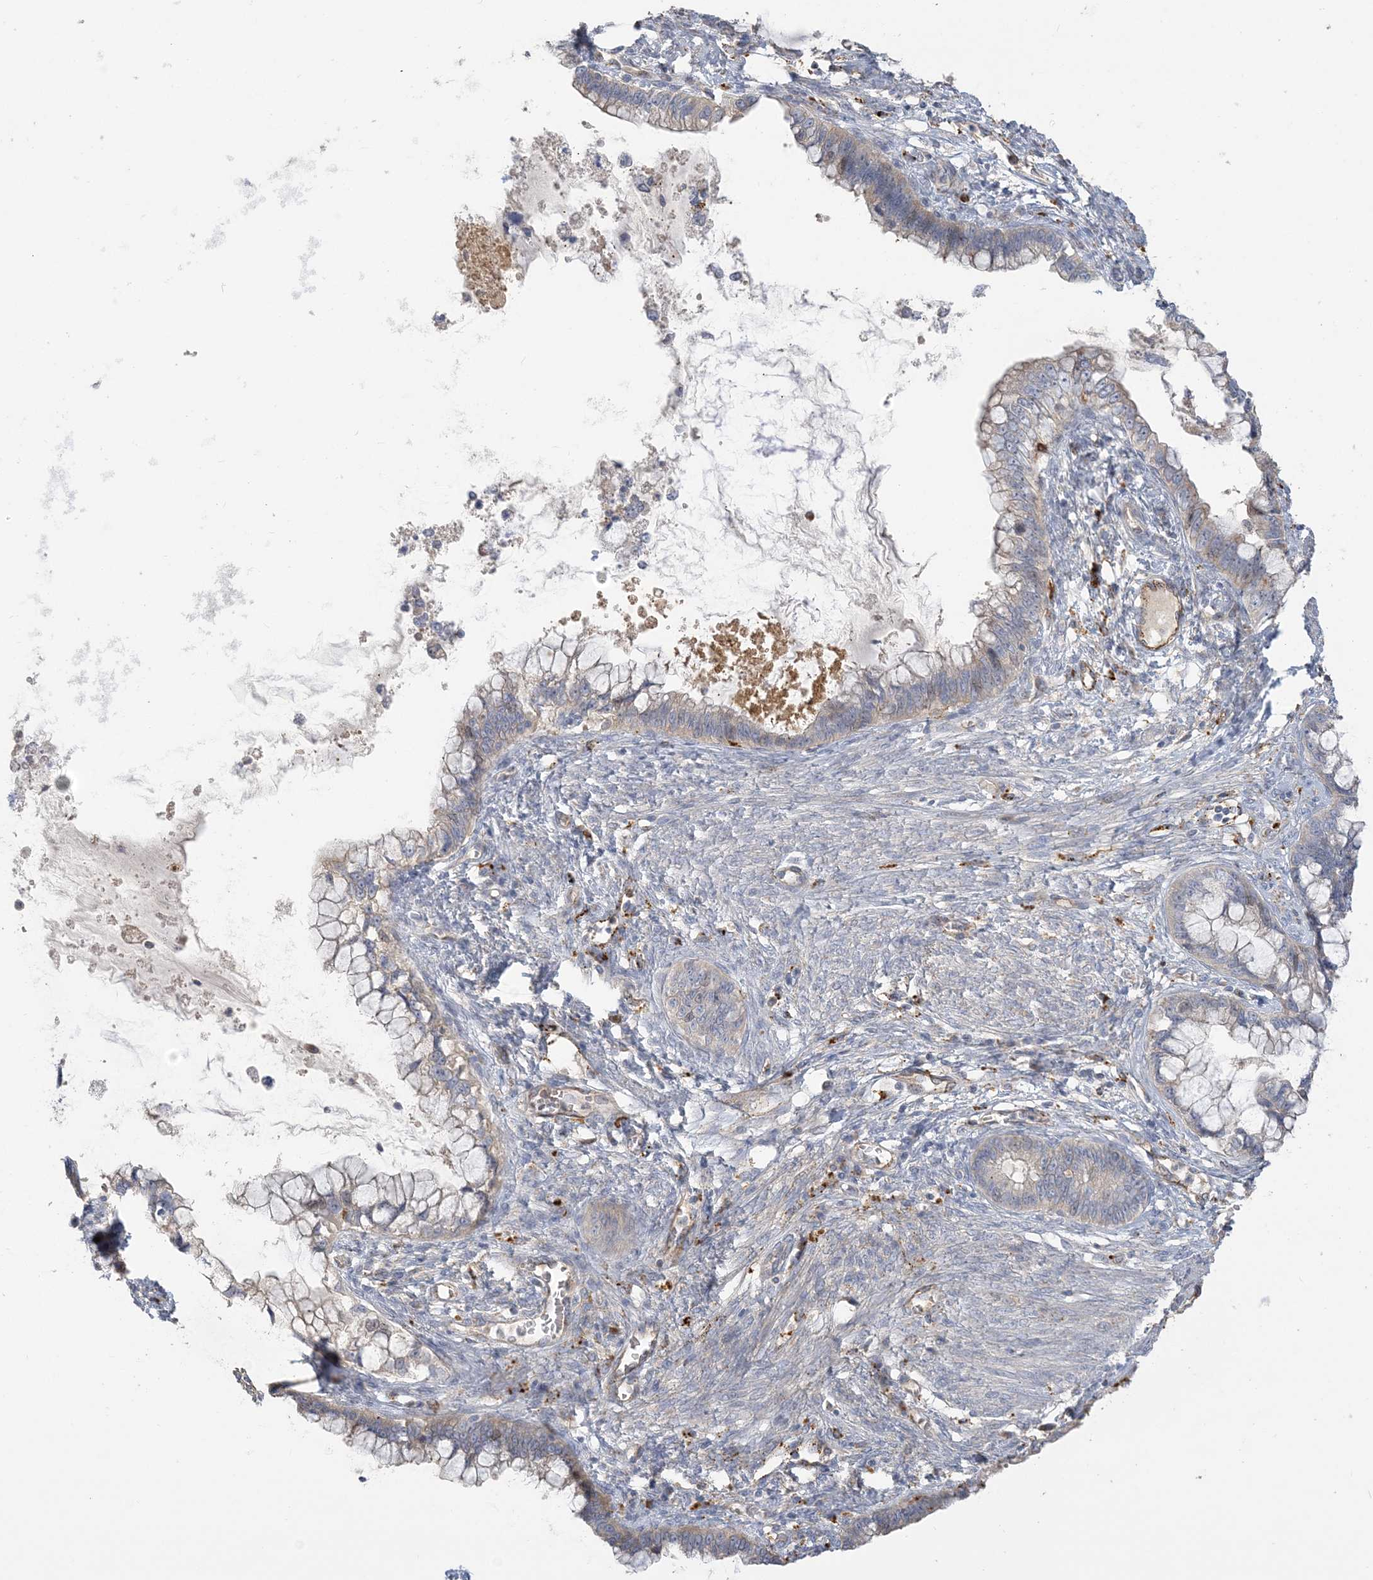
{"staining": {"intensity": "weak", "quantity": "<25%", "location": "cytoplasmic/membranous,nuclear"}, "tissue": "cervical cancer", "cell_type": "Tumor cells", "image_type": "cancer", "snomed": [{"axis": "morphology", "description": "Adenocarcinoma, NOS"}, {"axis": "topography", "description": "Cervix"}], "caption": "Photomicrograph shows no protein expression in tumor cells of adenocarcinoma (cervical) tissue. (Brightfield microscopy of DAB immunohistochemistry (IHC) at high magnification).", "gene": "PEAR1", "patient": {"sex": "female", "age": 44}}